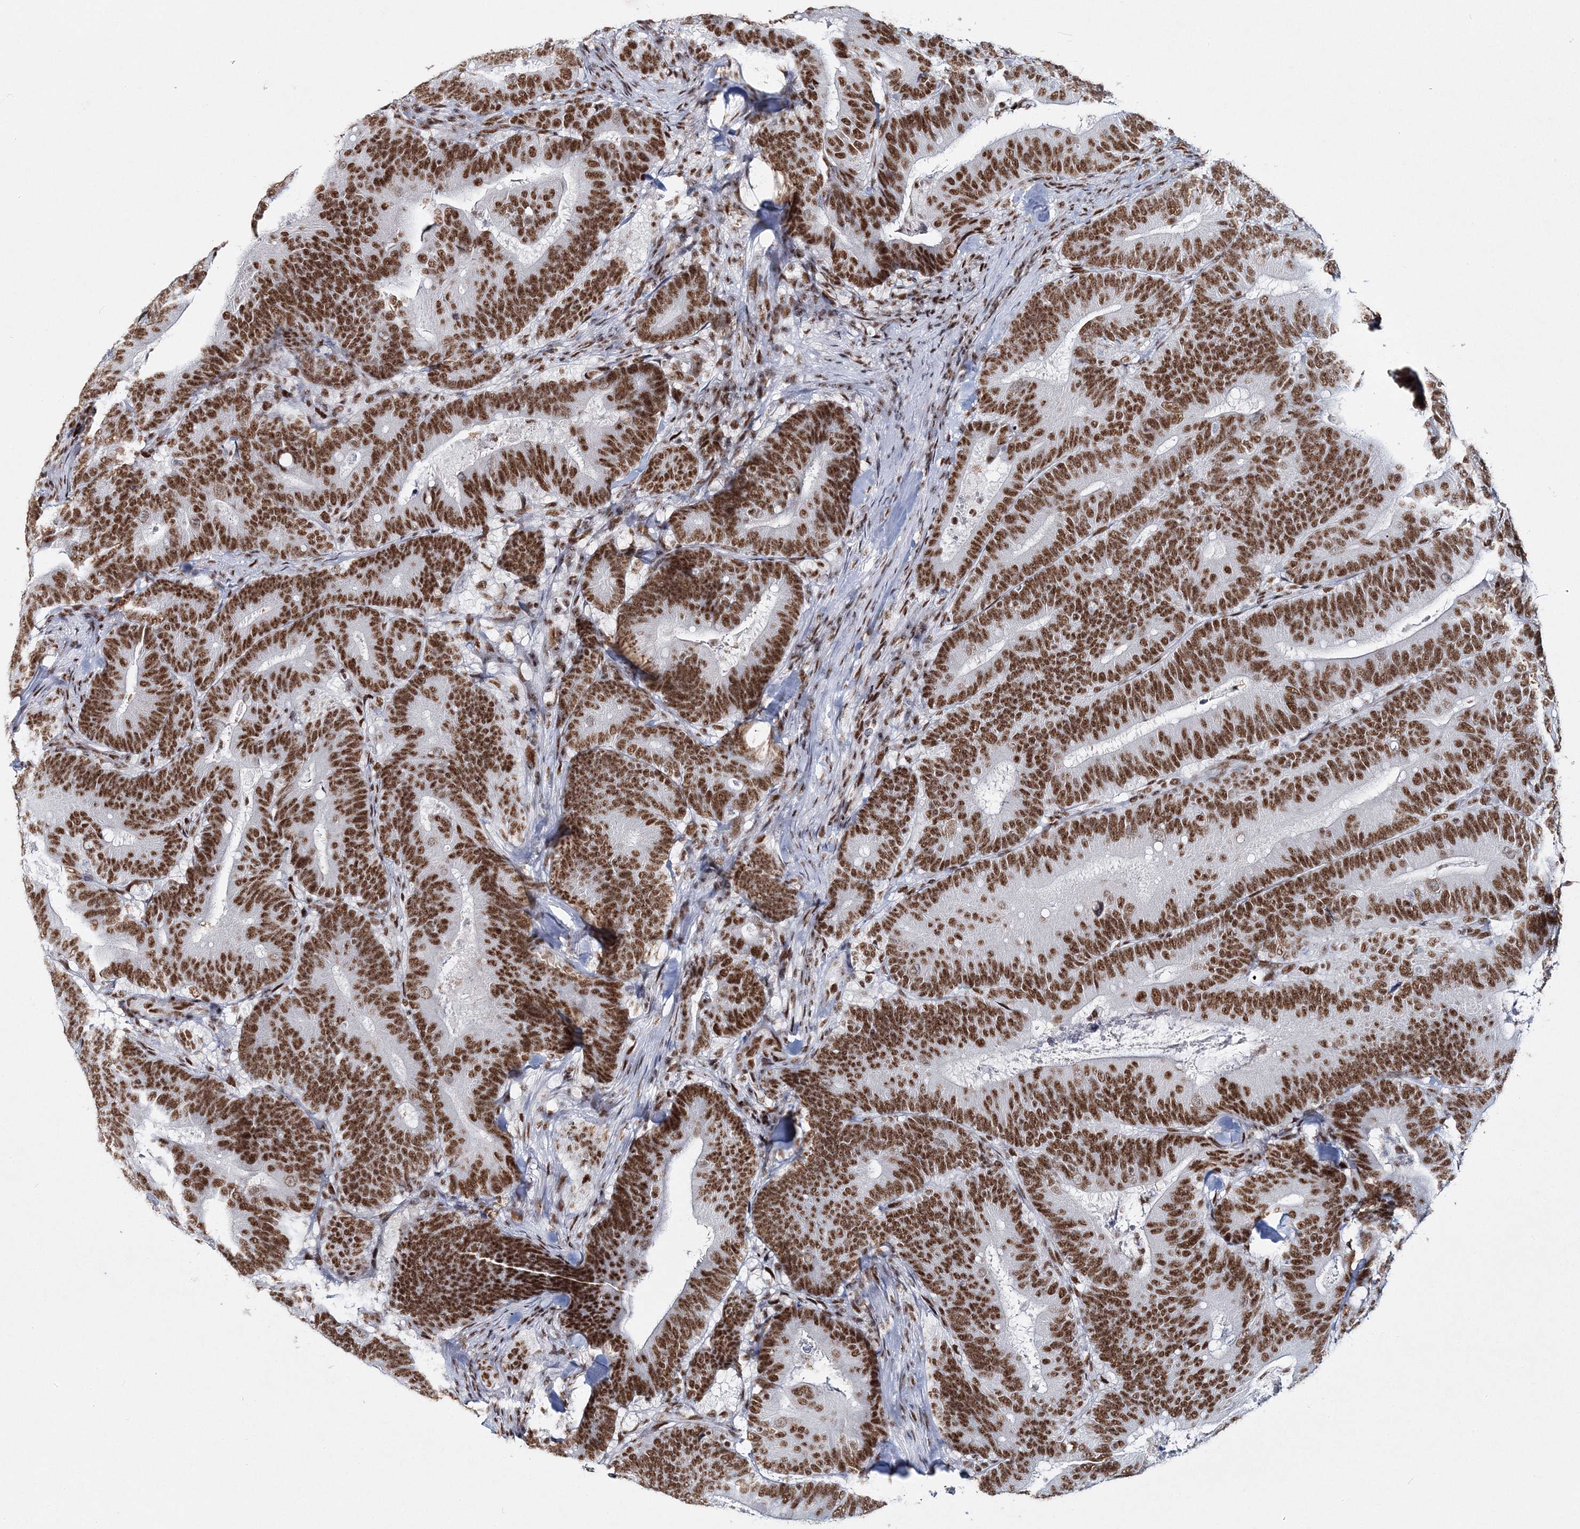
{"staining": {"intensity": "strong", "quantity": ">75%", "location": "nuclear"}, "tissue": "colorectal cancer", "cell_type": "Tumor cells", "image_type": "cancer", "snomed": [{"axis": "morphology", "description": "Adenocarcinoma, NOS"}, {"axis": "topography", "description": "Colon"}], "caption": "There is high levels of strong nuclear positivity in tumor cells of colorectal cancer, as demonstrated by immunohistochemical staining (brown color).", "gene": "QRICH1", "patient": {"sex": "female", "age": 66}}